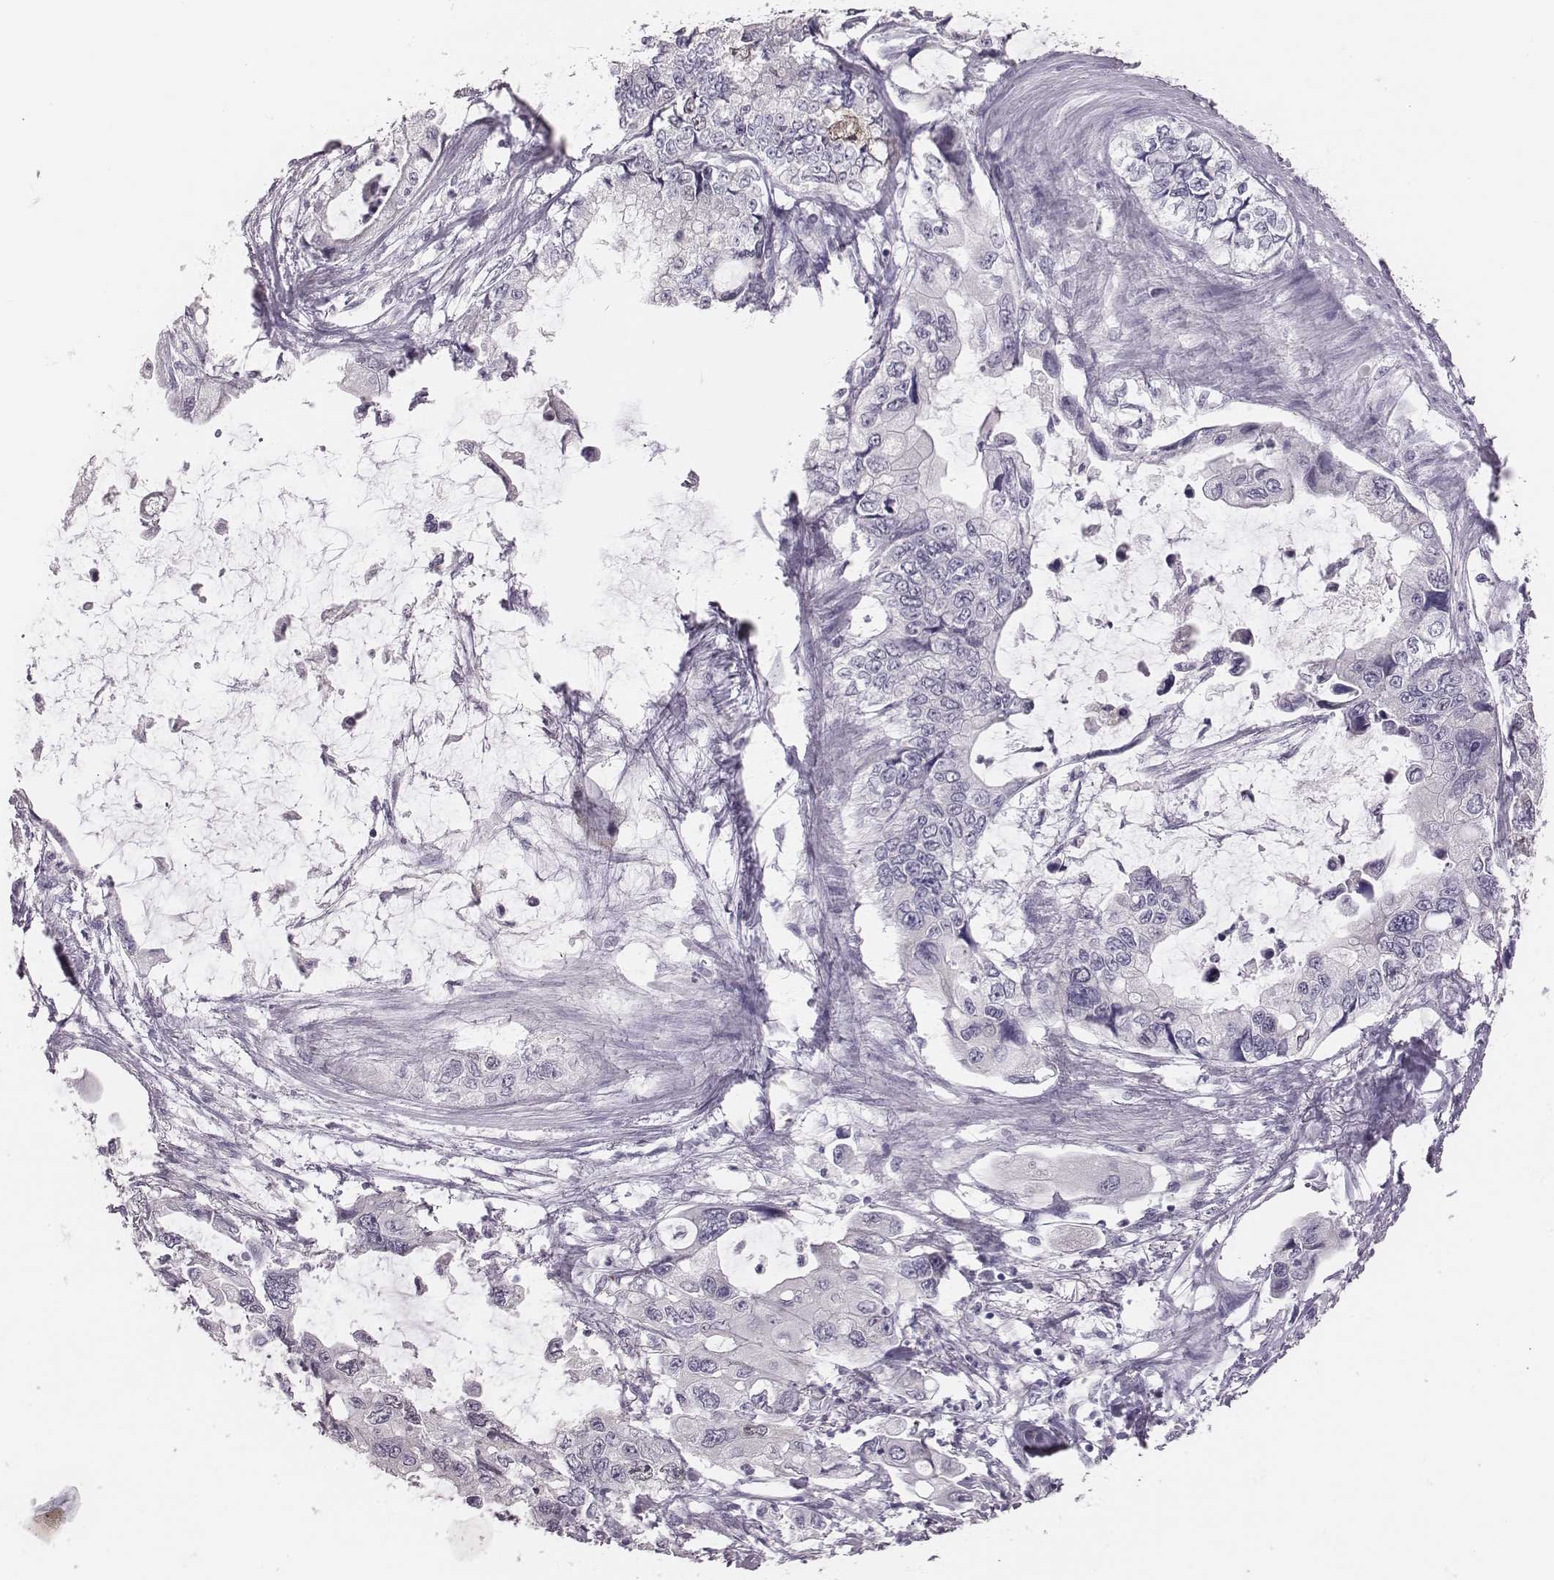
{"staining": {"intensity": "negative", "quantity": "none", "location": "none"}, "tissue": "stomach cancer", "cell_type": "Tumor cells", "image_type": "cancer", "snomed": [{"axis": "morphology", "description": "Adenocarcinoma, NOS"}, {"axis": "topography", "description": "Pancreas"}, {"axis": "topography", "description": "Stomach, upper"}, {"axis": "topography", "description": "Stomach"}], "caption": "High magnification brightfield microscopy of stomach adenocarcinoma stained with DAB (brown) and counterstained with hematoxylin (blue): tumor cells show no significant expression.", "gene": "PBK", "patient": {"sex": "male", "age": 77}}